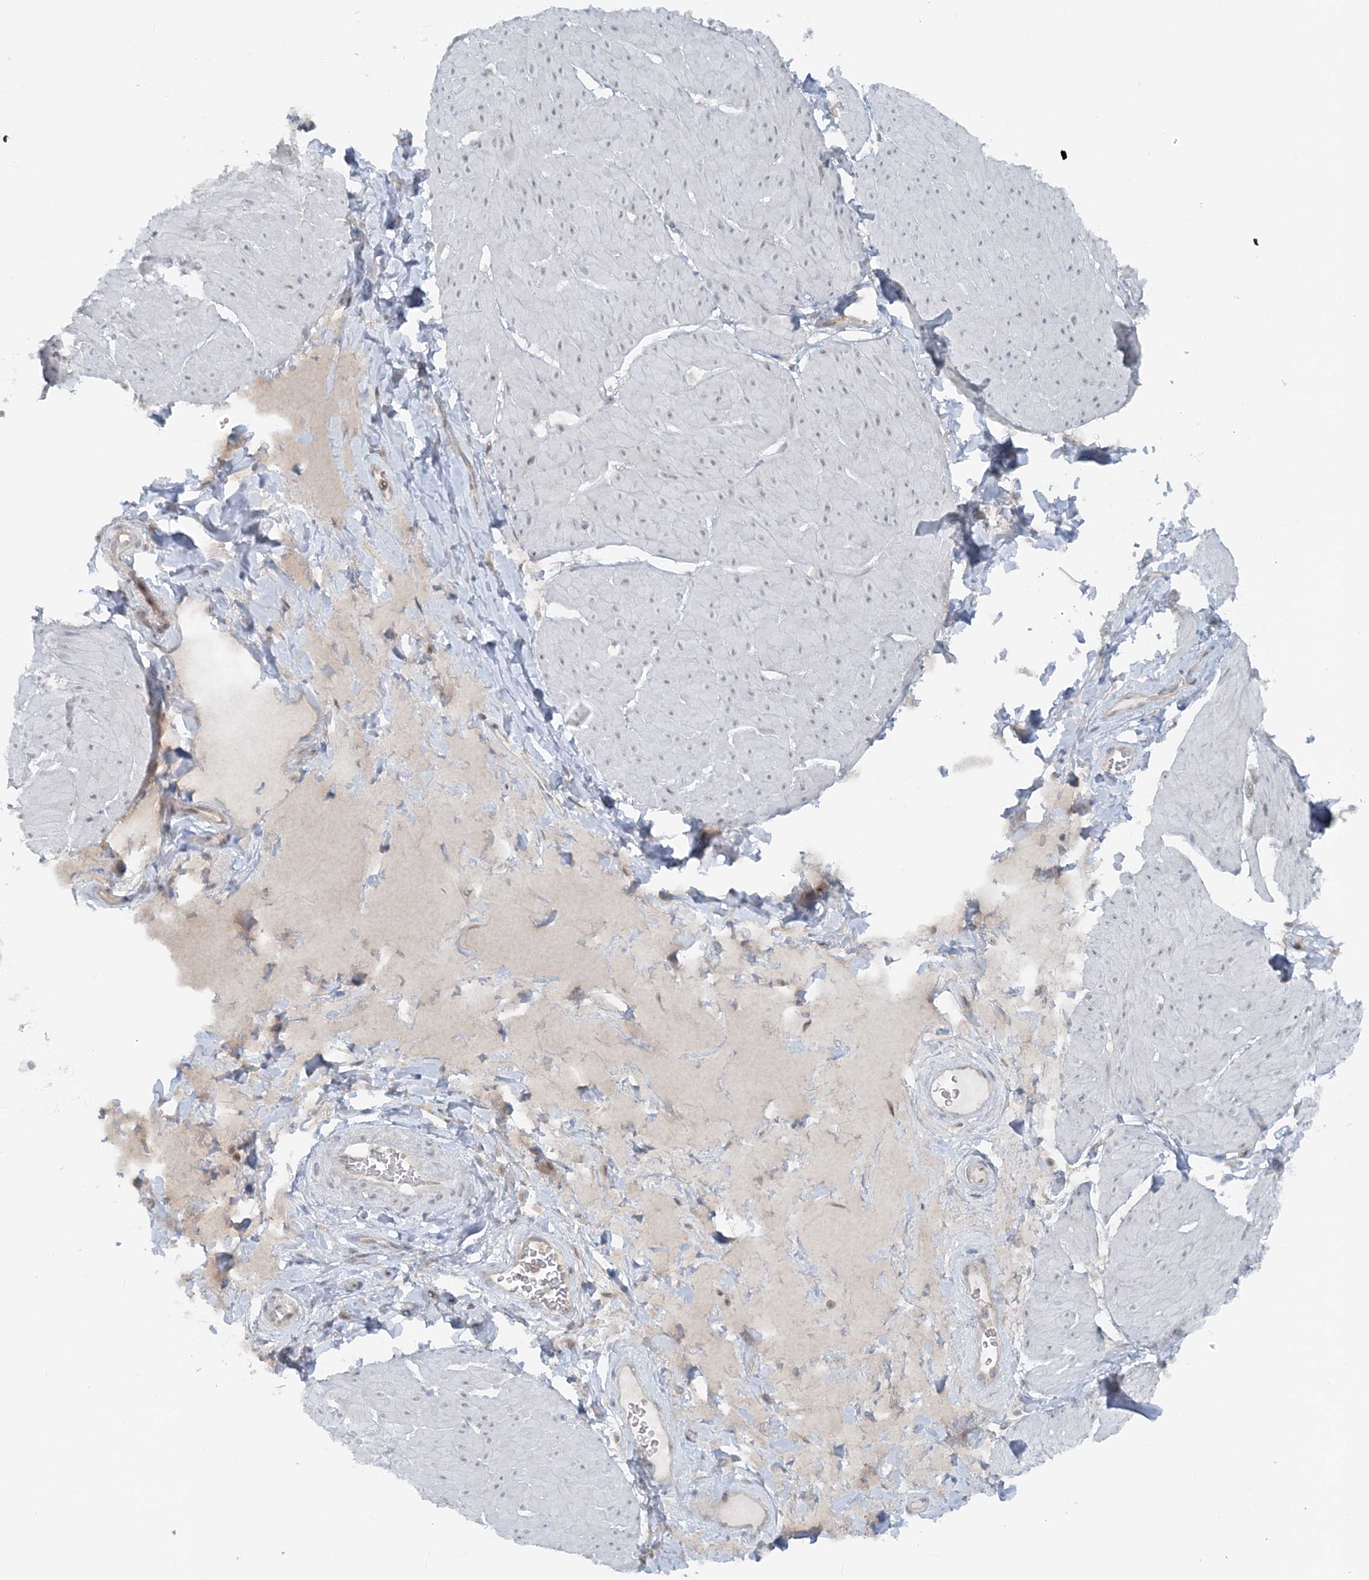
{"staining": {"intensity": "negative", "quantity": "none", "location": "none"}, "tissue": "smooth muscle", "cell_type": "Smooth muscle cells", "image_type": "normal", "snomed": [{"axis": "morphology", "description": "Urothelial carcinoma, High grade"}, {"axis": "topography", "description": "Urinary bladder"}], "caption": "Smooth muscle was stained to show a protein in brown. There is no significant staining in smooth muscle cells.", "gene": "ATP11A", "patient": {"sex": "male", "age": 46}}